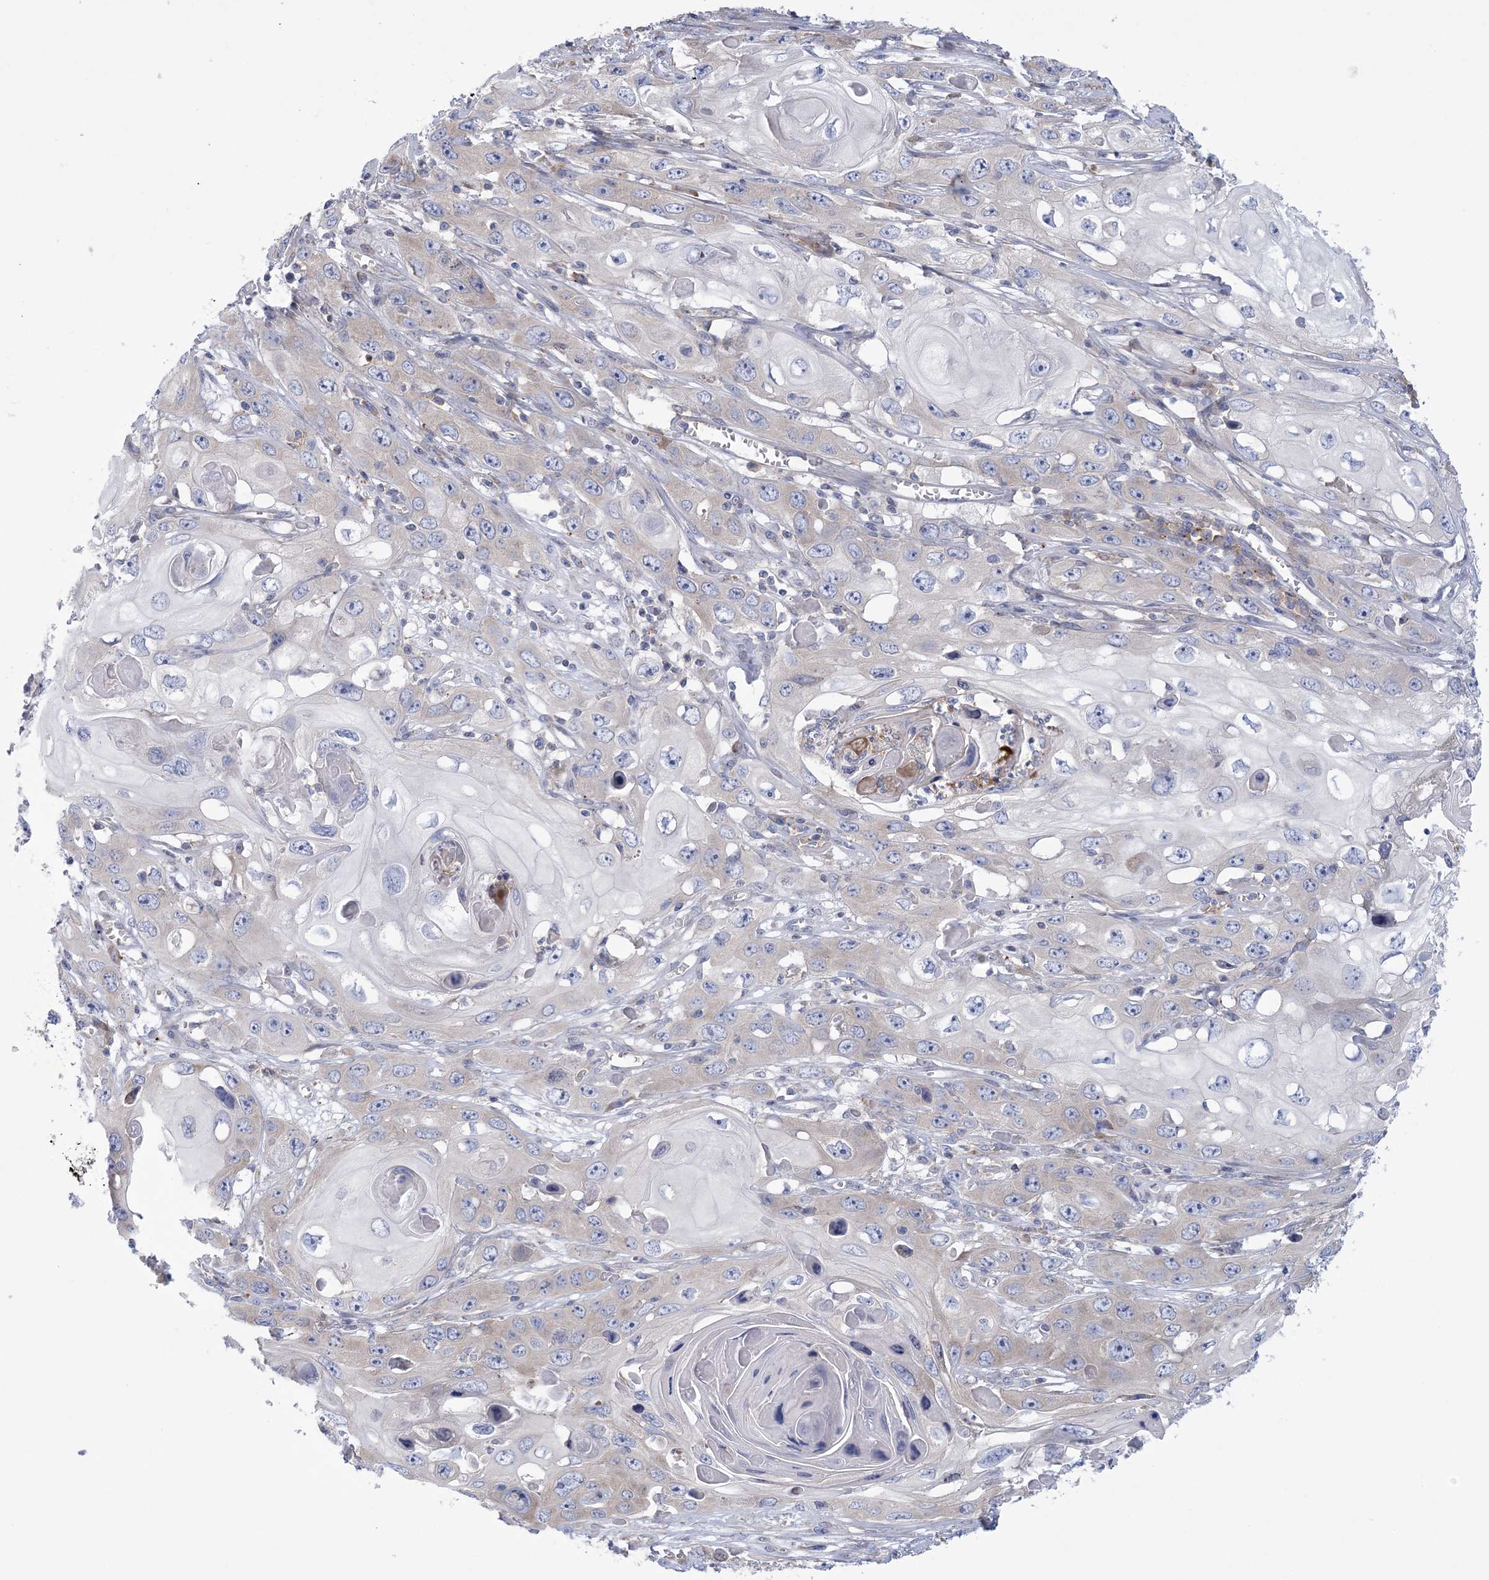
{"staining": {"intensity": "negative", "quantity": "none", "location": "none"}, "tissue": "skin cancer", "cell_type": "Tumor cells", "image_type": "cancer", "snomed": [{"axis": "morphology", "description": "Squamous cell carcinoma, NOS"}, {"axis": "topography", "description": "Skin"}], "caption": "Immunohistochemistry of skin cancer exhibits no positivity in tumor cells.", "gene": "ARSJ", "patient": {"sex": "male", "age": 55}}